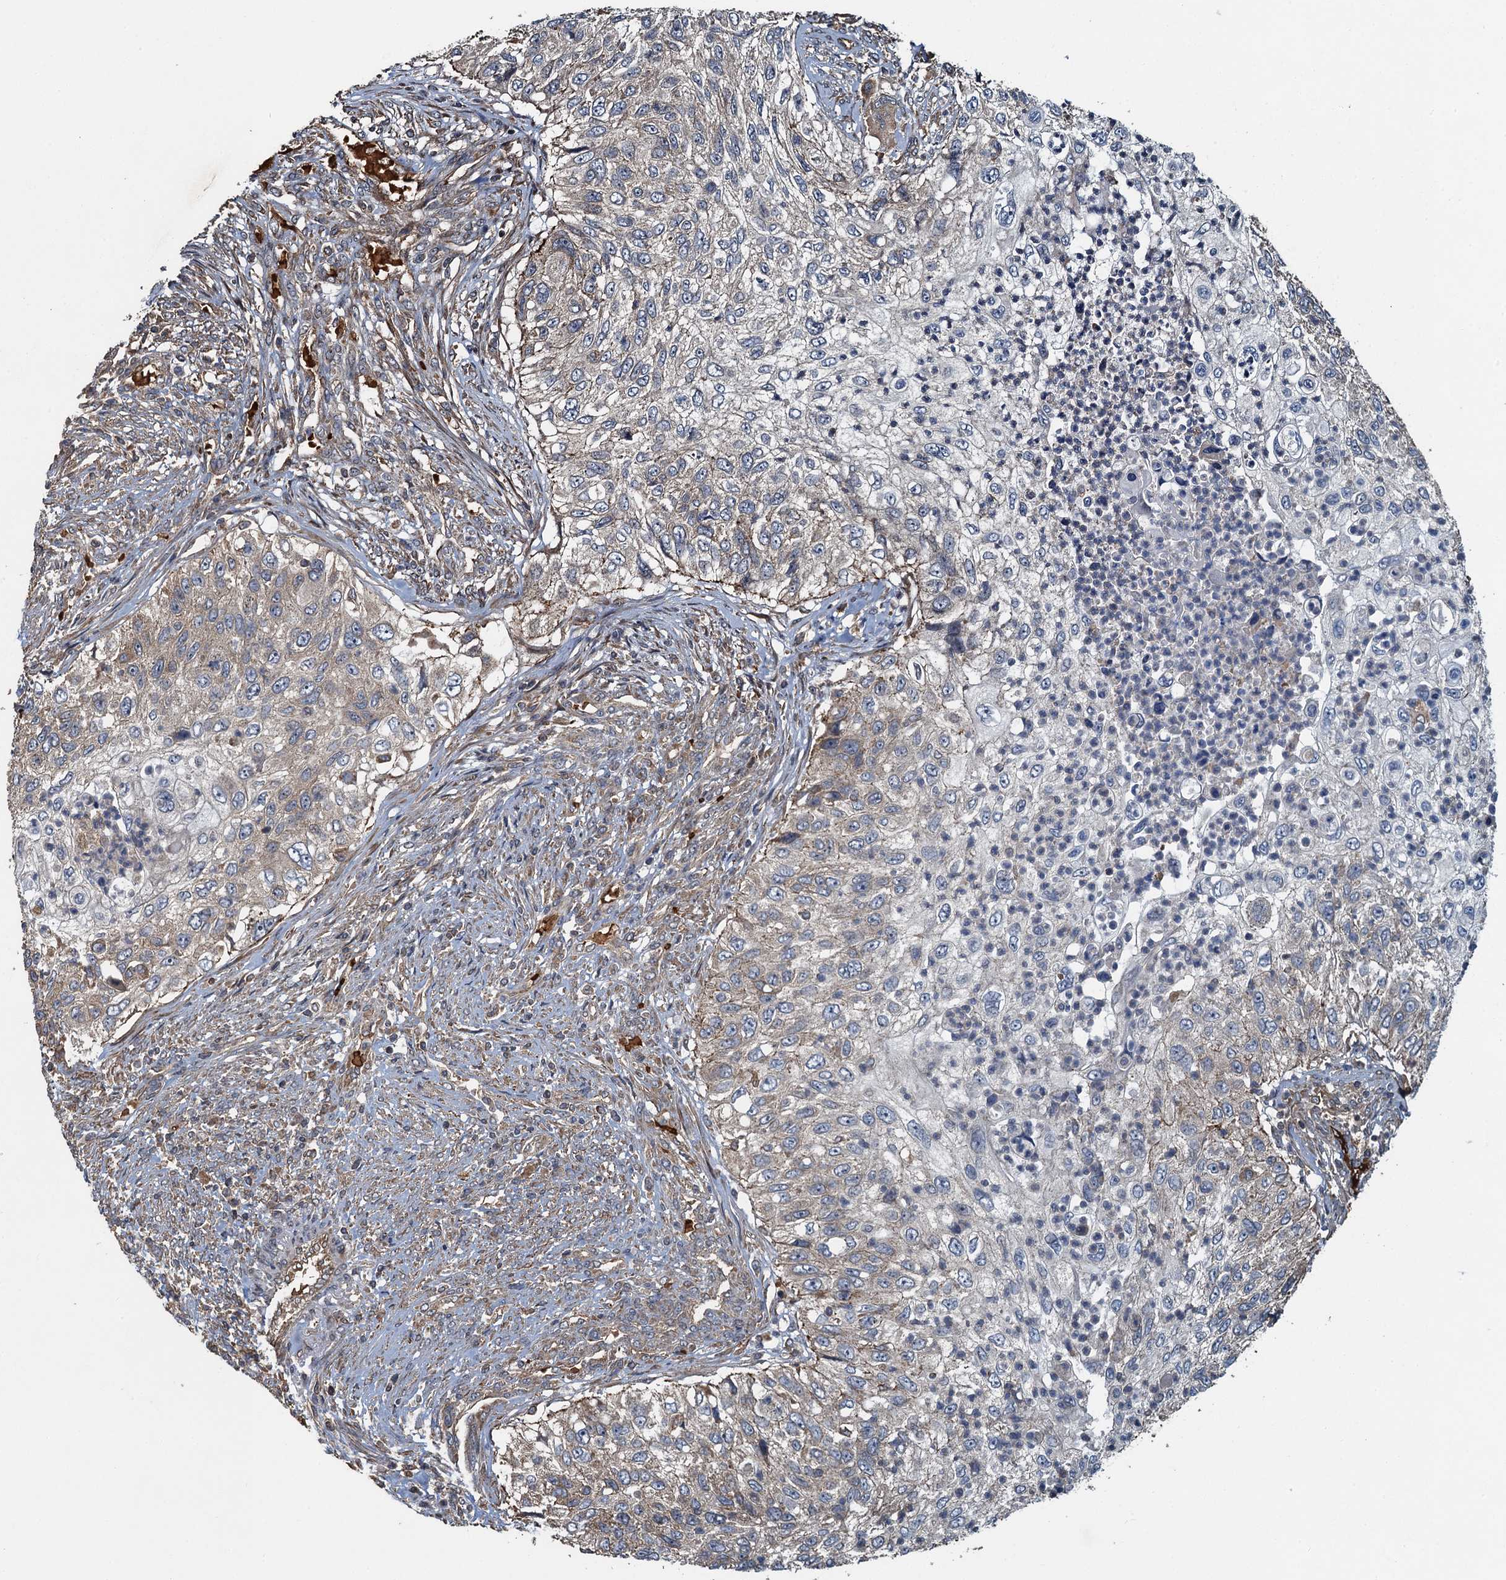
{"staining": {"intensity": "weak", "quantity": "<25%", "location": "cytoplasmic/membranous"}, "tissue": "urothelial cancer", "cell_type": "Tumor cells", "image_type": "cancer", "snomed": [{"axis": "morphology", "description": "Urothelial carcinoma, High grade"}, {"axis": "topography", "description": "Urinary bladder"}], "caption": "An immunohistochemistry (IHC) histopathology image of urothelial cancer is shown. There is no staining in tumor cells of urothelial cancer. (Brightfield microscopy of DAB immunohistochemistry at high magnification).", "gene": "SNX32", "patient": {"sex": "female", "age": 60}}